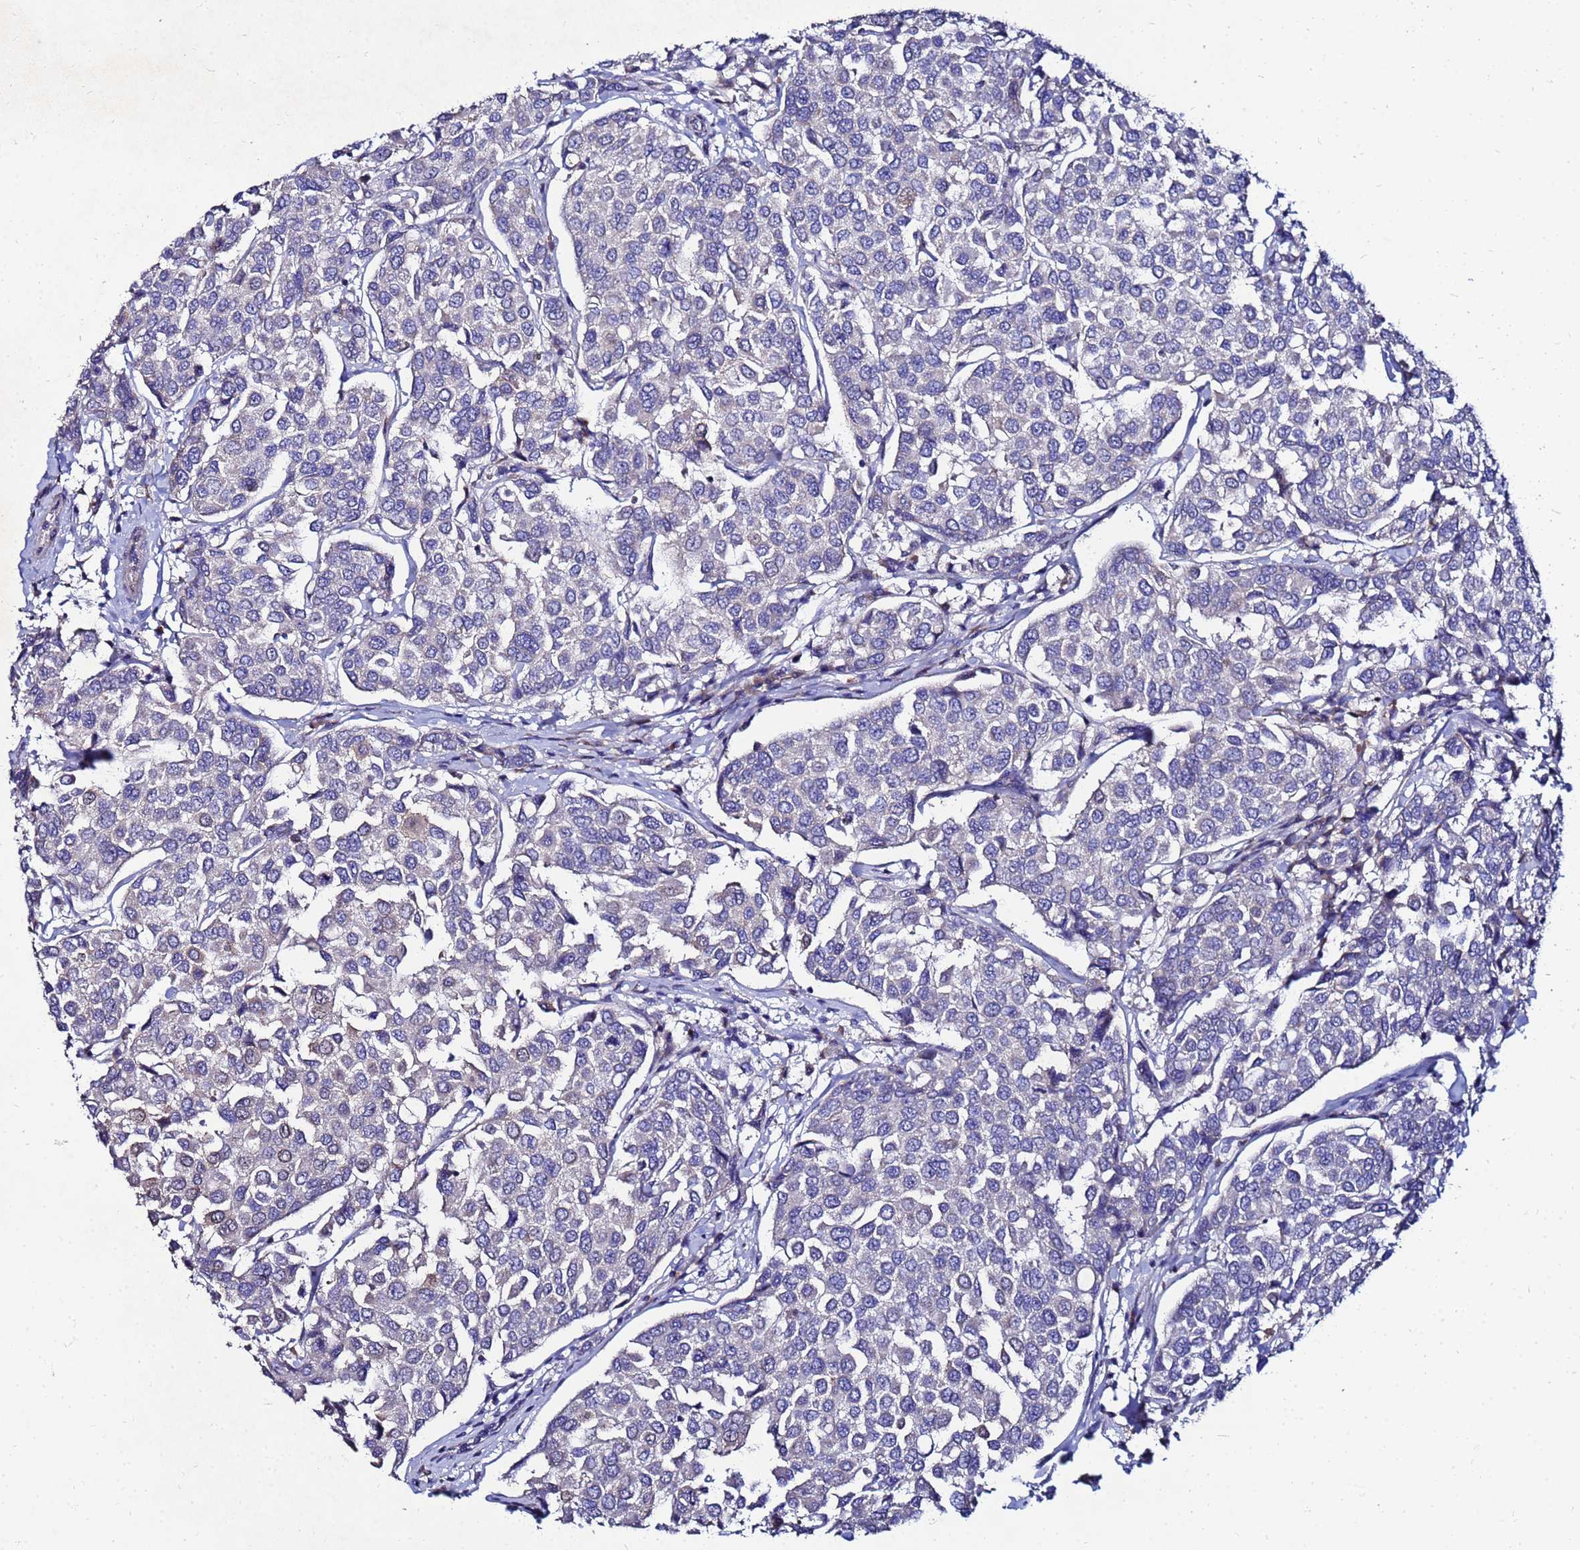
{"staining": {"intensity": "negative", "quantity": "none", "location": "none"}, "tissue": "breast cancer", "cell_type": "Tumor cells", "image_type": "cancer", "snomed": [{"axis": "morphology", "description": "Duct carcinoma"}, {"axis": "topography", "description": "Breast"}], "caption": "Immunohistochemistry (IHC) of human breast cancer reveals no expression in tumor cells.", "gene": "FAHD2A", "patient": {"sex": "female", "age": 55}}